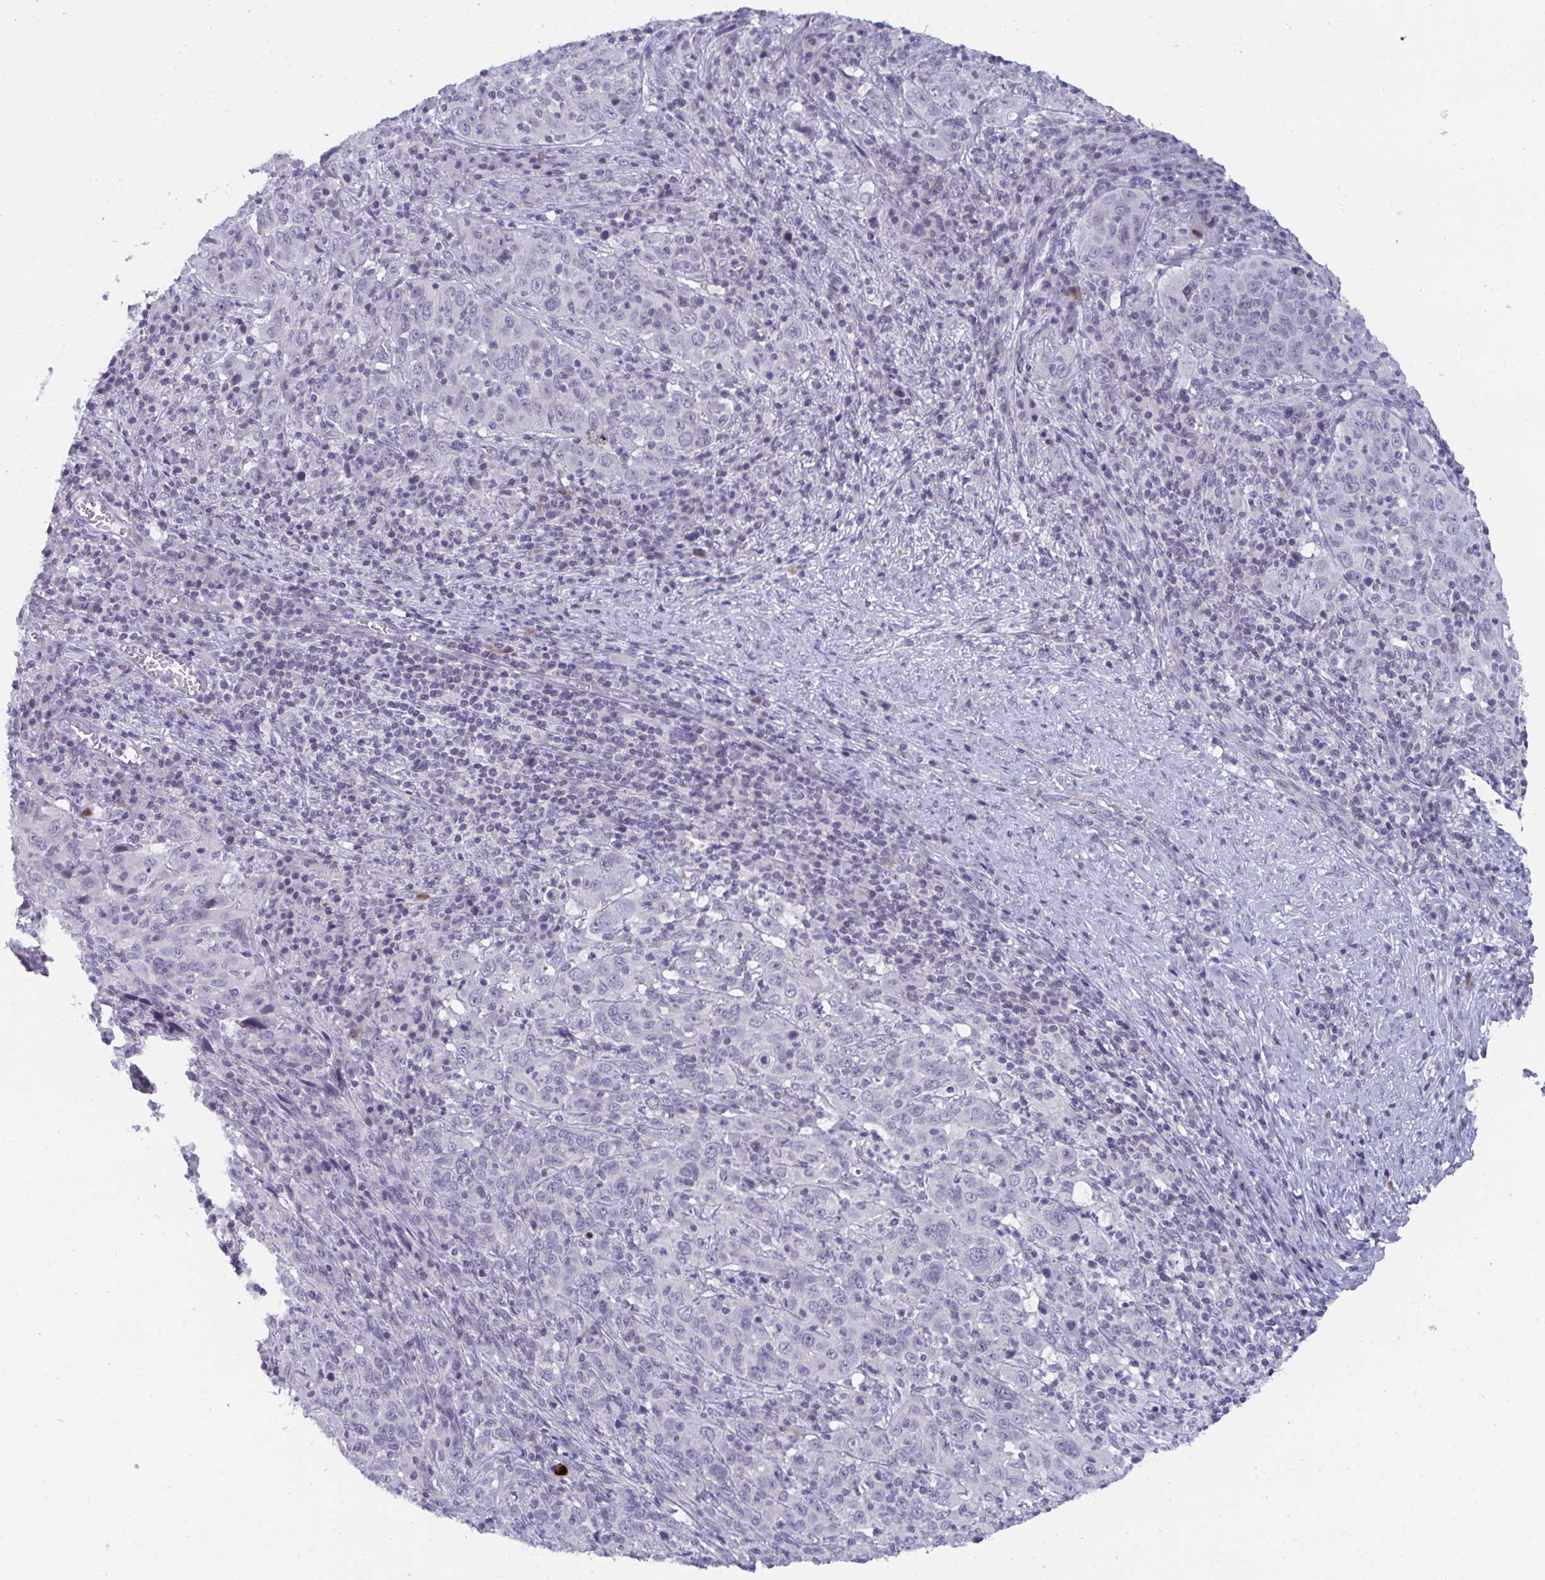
{"staining": {"intensity": "negative", "quantity": "none", "location": "none"}, "tissue": "cervical cancer", "cell_type": "Tumor cells", "image_type": "cancer", "snomed": [{"axis": "morphology", "description": "Squamous cell carcinoma, NOS"}, {"axis": "topography", "description": "Cervix"}], "caption": "Tumor cells are negative for protein expression in human cervical cancer.", "gene": "BMAL2", "patient": {"sex": "female", "age": 46}}